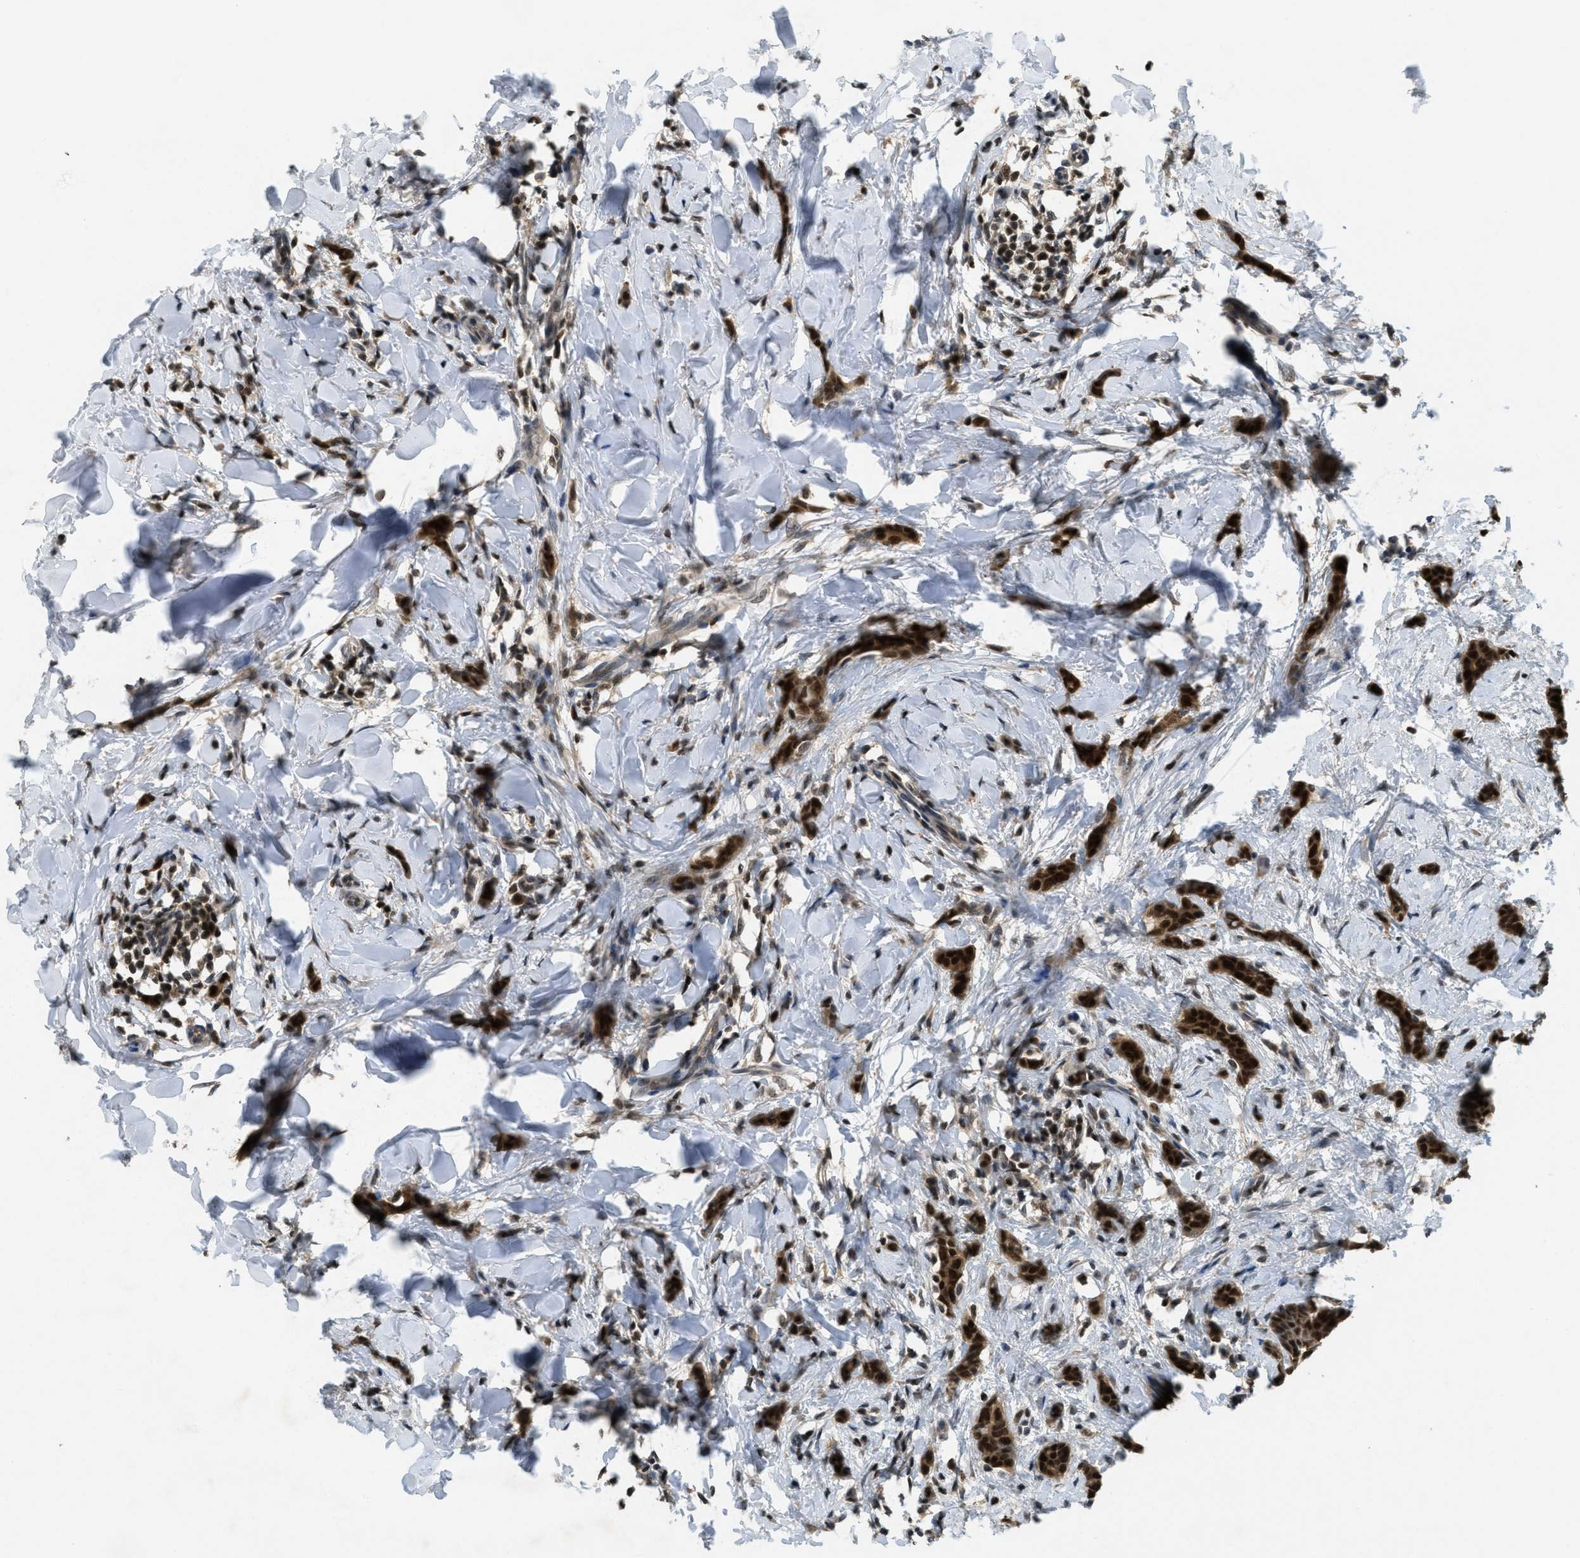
{"staining": {"intensity": "strong", "quantity": ">75%", "location": "cytoplasmic/membranous,nuclear"}, "tissue": "breast cancer", "cell_type": "Tumor cells", "image_type": "cancer", "snomed": [{"axis": "morphology", "description": "Lobular carcinoma"}, {"axis": "topography", "description": "Skin"}, {"axis": "topography", "description": "Breast"}], "caption": "Immunohistochemical staining of breast cancer exhibits high levels of strong cytoplasmic/membranous and nuclear expression in about >75% of tumor cells. Nuclei are stained in blue.", "gene": "DNAJB1", "patient": {"sex": "female", "age": 46}}